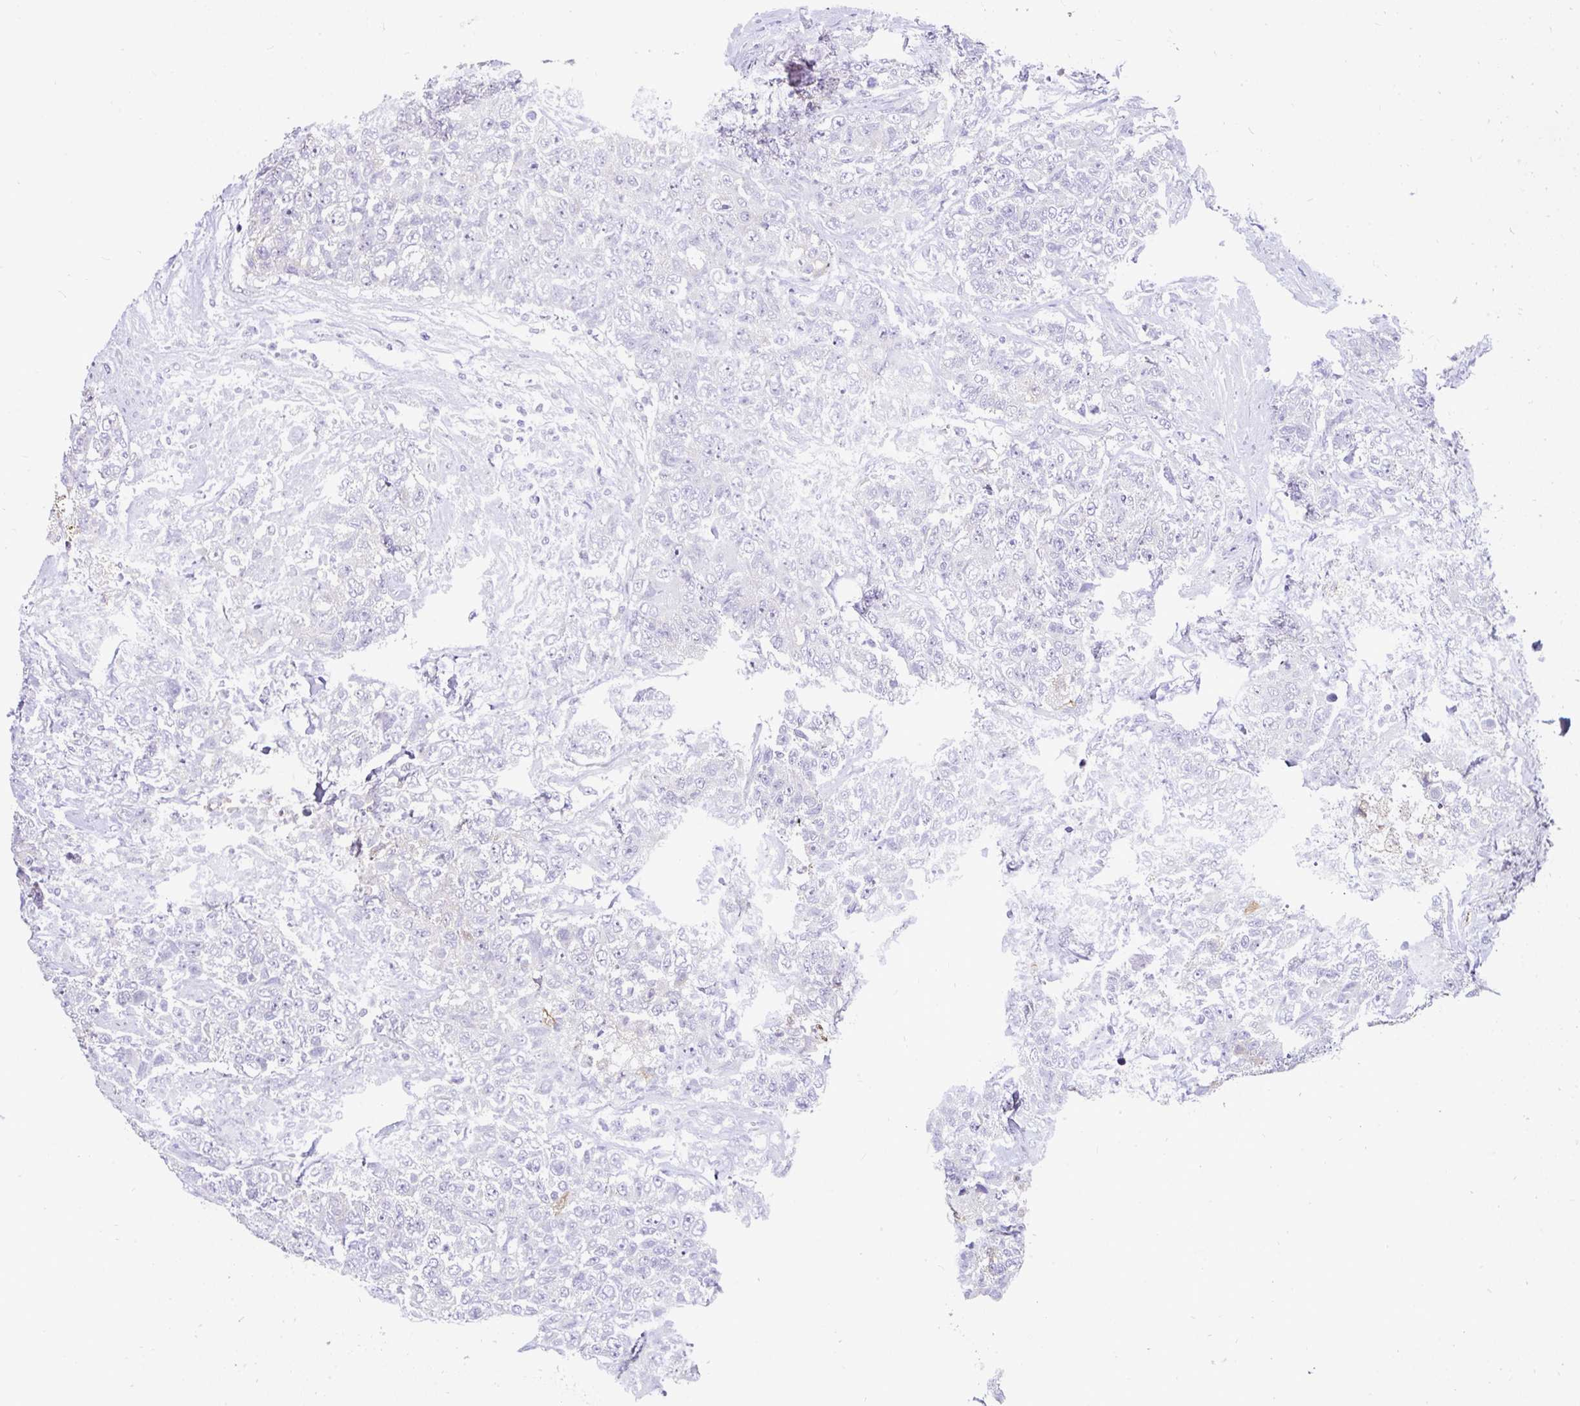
{"staining": {"intensity": "negative", "quantity": "none", "location": "none"}, "tissue": "urothelial cancer", "cell_type": "Tumor cells", "image_type": "cancer", "snomed": [{"axis": "morphology", "description": "Urothelial carcinoma, High grade"}, {"axis": "topography", "description": "Urinary bladder"}], "caption": "Immunohistochemistry (IHC) micrograph of urothelial cancer stained for a protein (brown), which displays no expression in tumor cells.", "gene": "INTS5", "patient": {"sex": "female", "age": 78}}